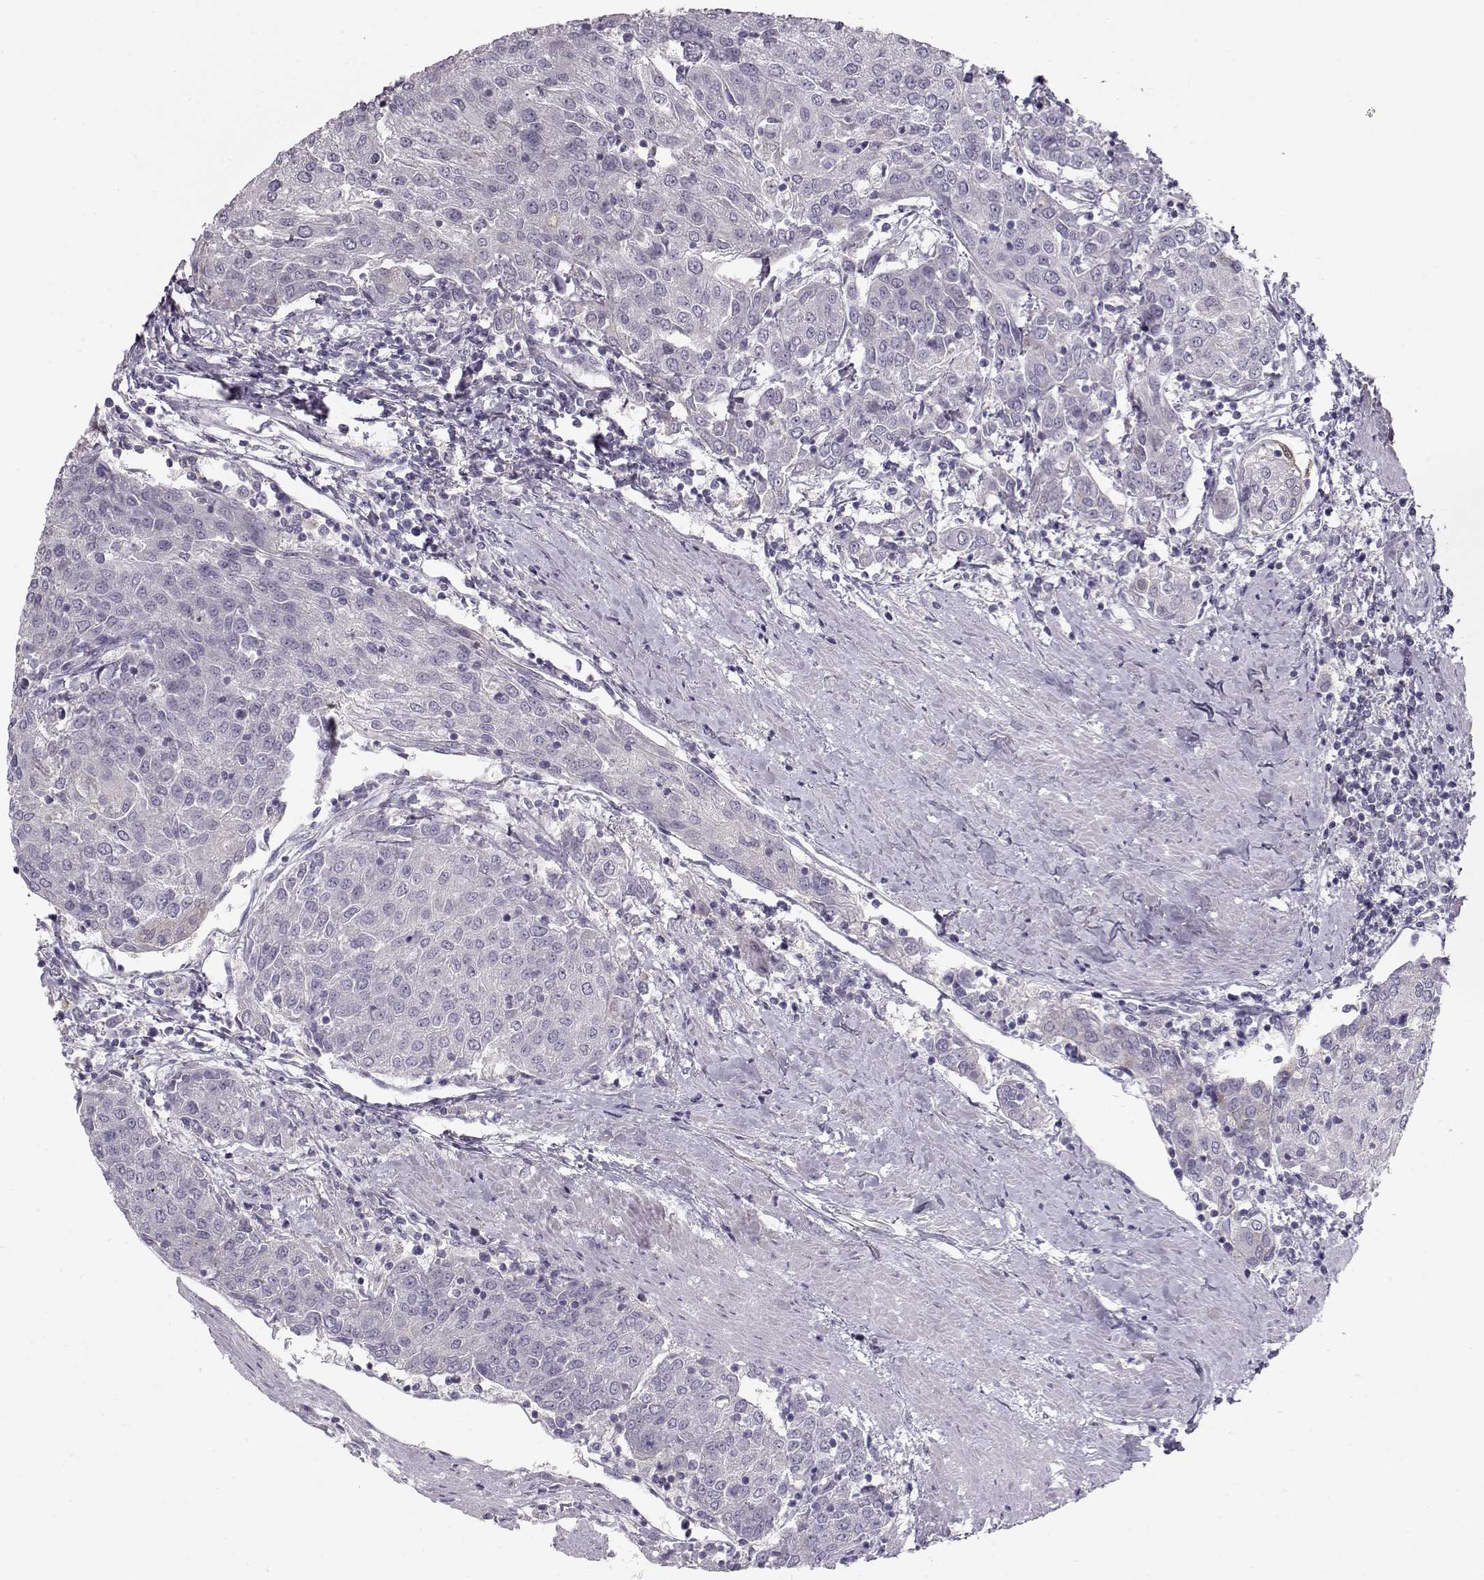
{"staining": {"intensity": "negative", "quantity": "none", "location": "none"}, "tissue": "urothelial cancer", "cell_type": "Tumor cells", "image_type": "cancer", "snomed": [{"axis": "morphology", "description": "Urothelial carcinoma, High grade"}, {"axis": "topography", "description": "Urinary bladder"}], "caption": "Micrograph shows no protein positivity in tumor cells of urothelial carcinoma (high-grade) tissue.", "gene": "GRK1", "patient": {"sex": "female", "age": 85}}